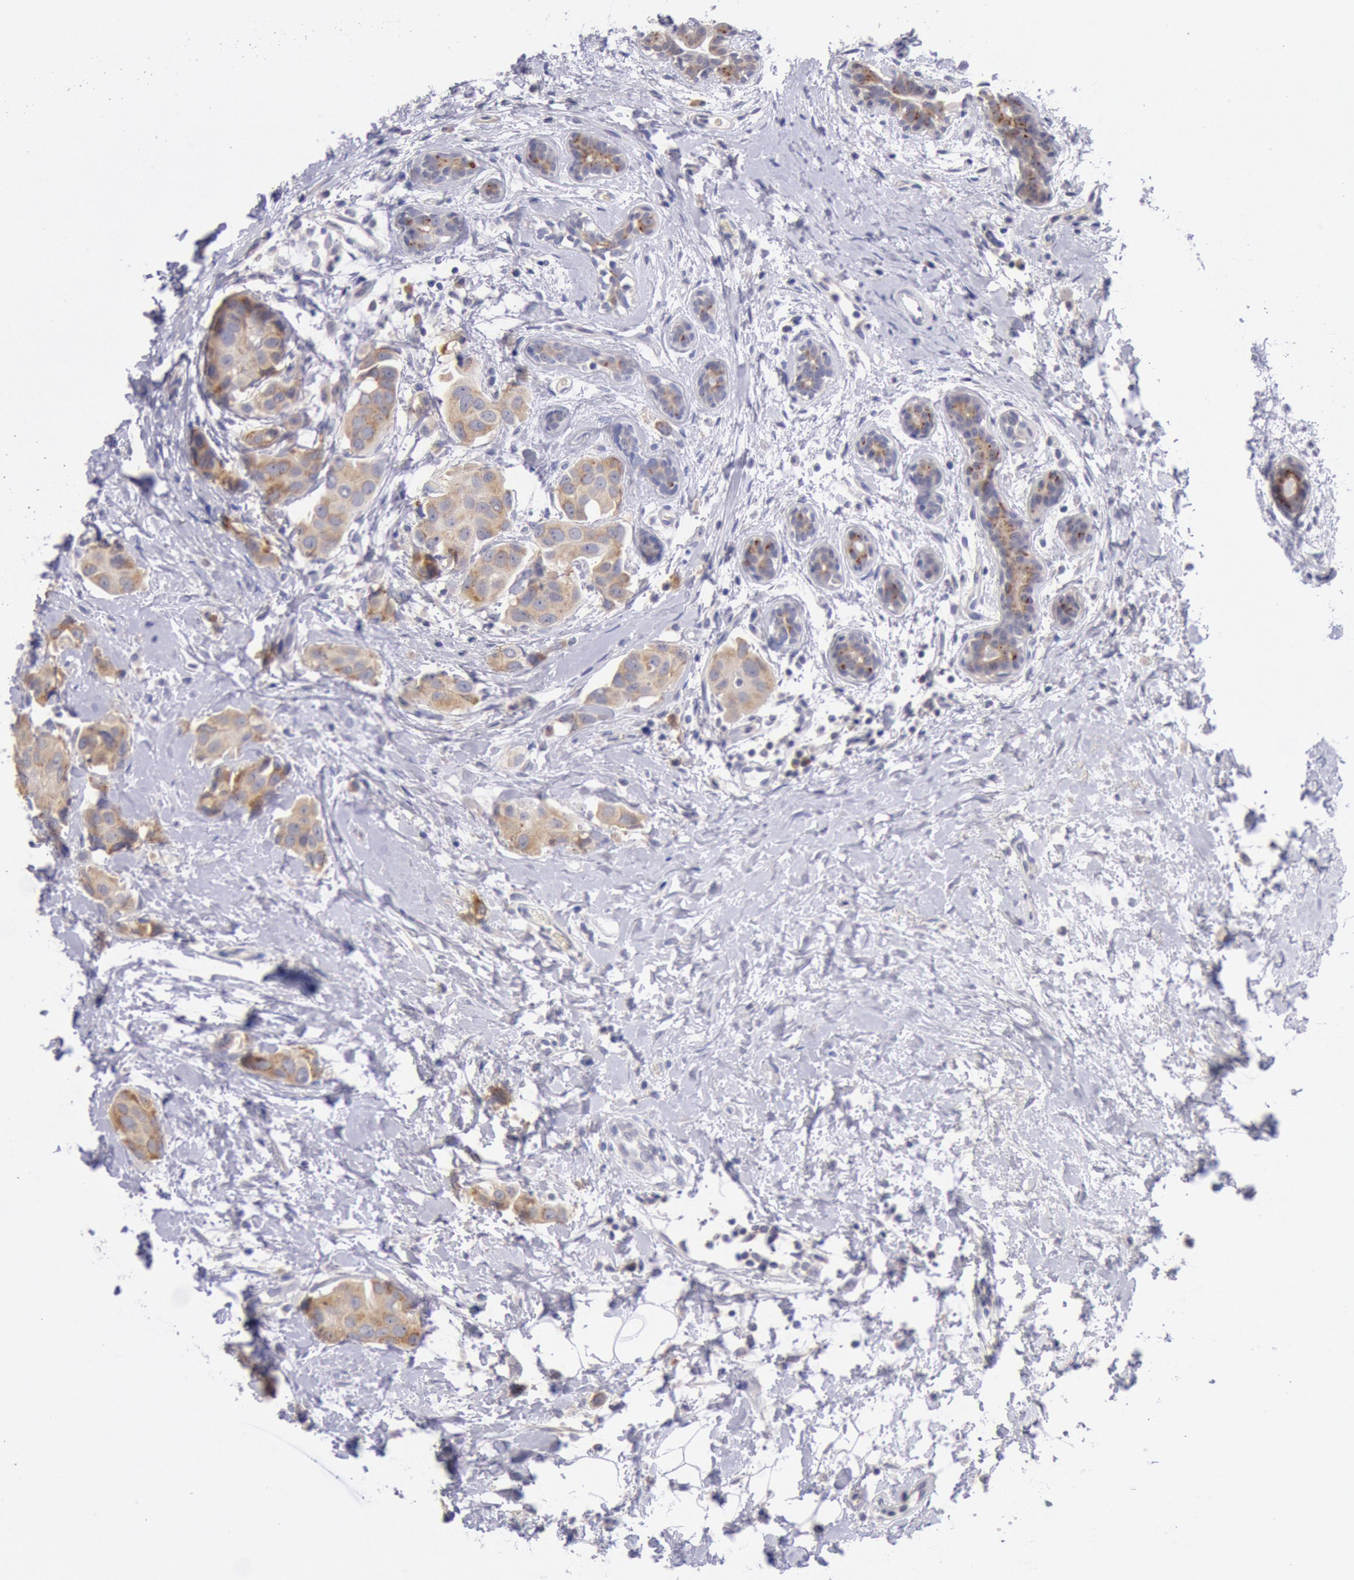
{"staining": {"intensity": "moderate", "quantity": "25%-75%", "location": "cytoplasmic/membranous"}, "tissue": "breast cancer", "cell_type": "Tumor cells", "image_type": "cancer", "snomed": [{"axis": "morphology", "description": "Duct carcinoma"}, {"axis": "topography", "description": "Breast"}], "caption": "IHC micrograph of neoplastic tissue: human breast cancer stained using immunohistochemistry demonstrates medium levels of moderate protein expression localized specifically in the cytoplasmic/membranous of tumor cells, appearing as a cytoplasmic/membranous brown color.", "gene": "GAL3ST1", "patient": {"sex": "female", "age": 40}}